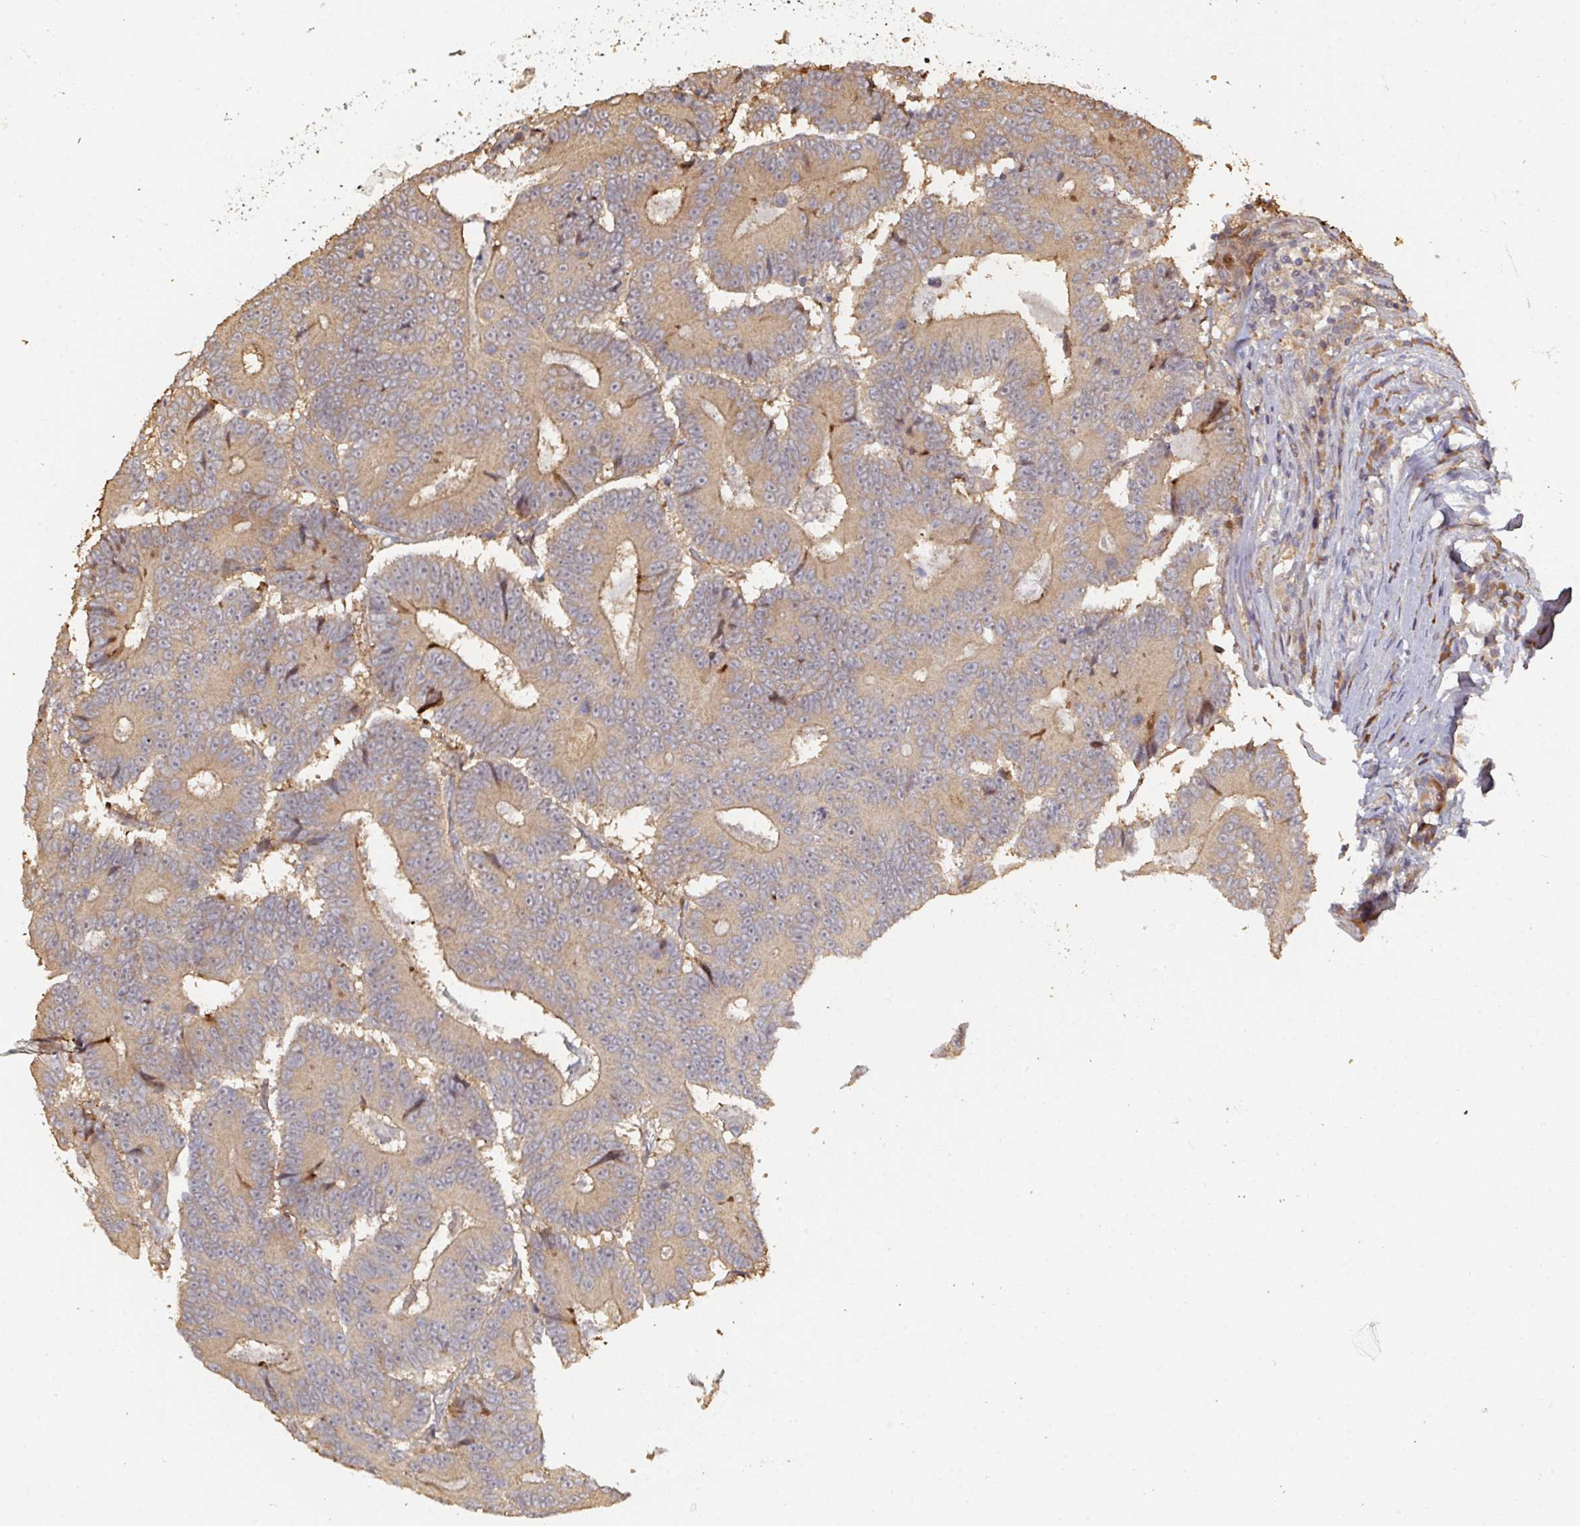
{"staining": {"intensity": "moderate", "quantity": ">75%", "location": "cytoplasmic/membranous"}, "tissue": "colorectal cancer", "cell_type": "Tumor cells", "image_type": "cancer", "snomed": [{"axis": "morphology", "description": "Adenocarcinoma, NOS"}, {"axis": "topography", "description": "Colon"}], "caption": "Tumor cells show moderate cytoplasmic/membranous expression in approximately >75% of cells in colorectal cancer (adenocarcinoma). (brown staining indicates protein expression, while blue staining denotes nuclei).", "gene": "CA7", "patient": {"sex": "male", "age": 83}}